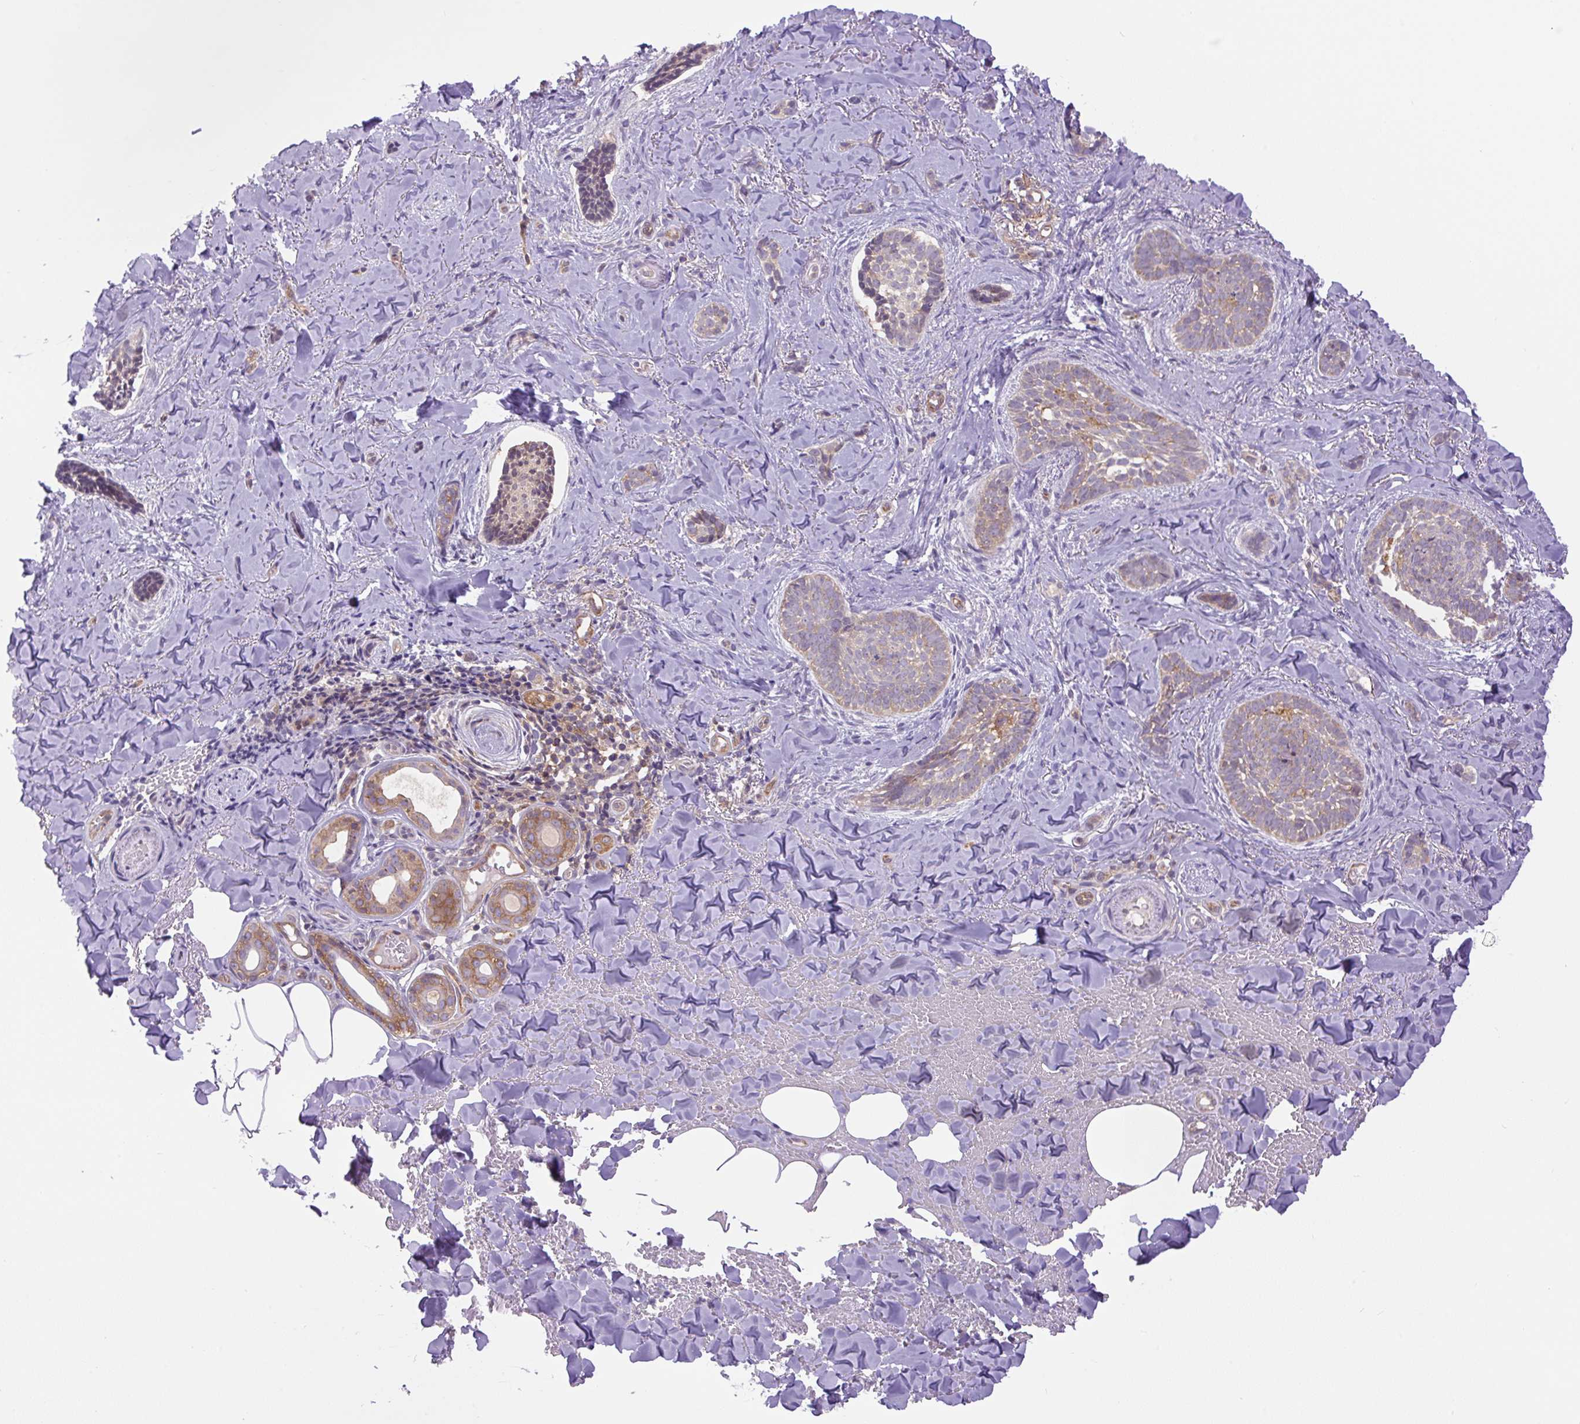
{"staining": {"intensity": "weak", "quantity": "25%-75%", "location": "cytoplasmic/membranous"}, "tissue": "skin cancer", "cell_type": "Tumor cells", "image_type": "cancer", "snomed": [{"axis": "morphology", "description": "Basal cell carcinoma"}, {"axis": "topography", "description": "Skin"}], "caption": "About 25%-75% of tumor cells in basal cell carcinoma (skin) exhibit weak cytoplasmic/membranous protein expression as visualized by brown immunohistochemical staining.", "gene": "MINK1", "patient": {"sex": "female", "age": 55}}